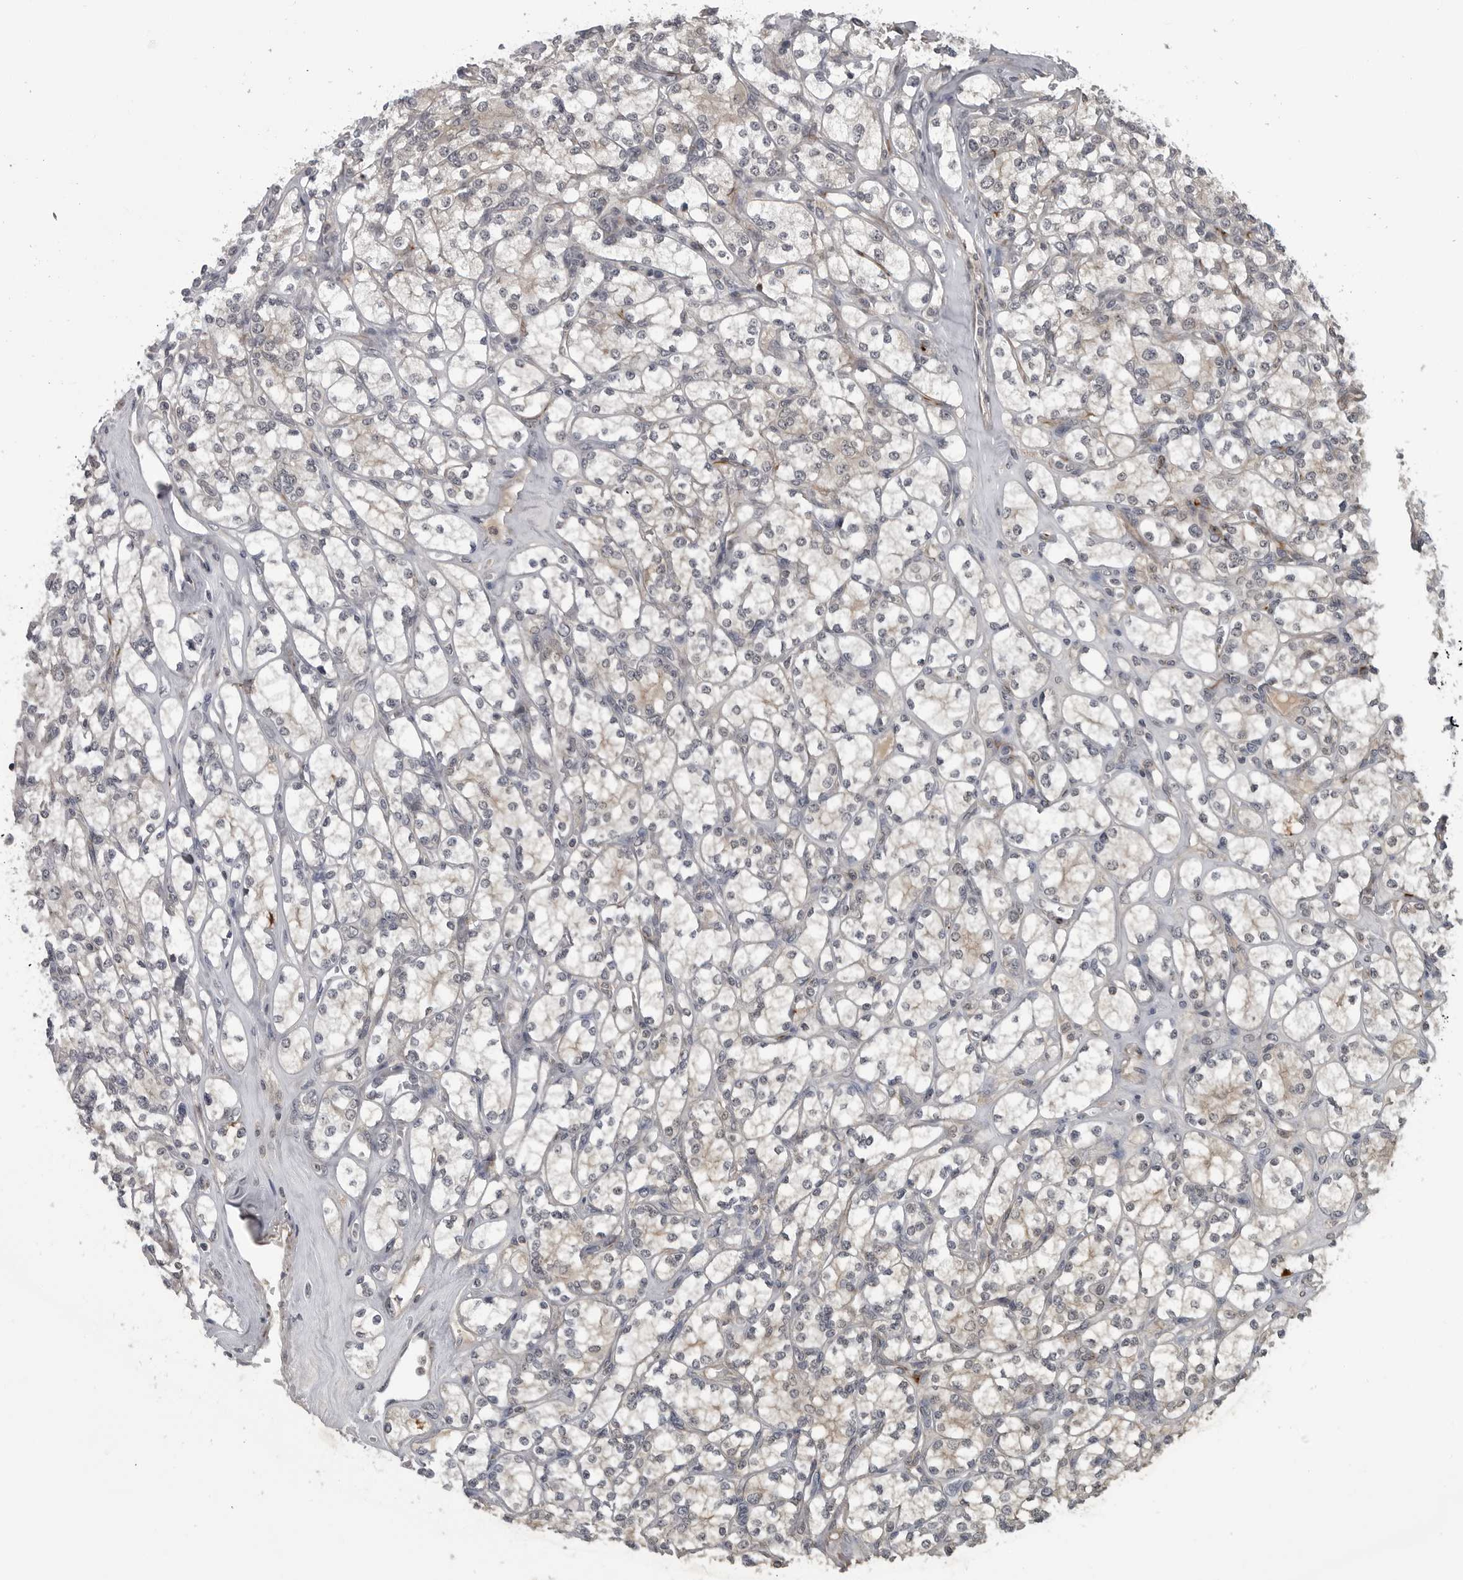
{"staining": {"intensity": "weak", "quantity": "<25%", "location": "cytoplasmic/membranous"}, "tissue": "renal cancer", "cell_type": "Tumor cells", "image_type": "cancer", "snomed": [{"axis": "morphology", "description": "Adenocarcinoma, NOS"}, {"axis": "topography", "description": "Kidney"}], "caption": "This is a micrograph of immunohistochemistry staining of renal adenocarcinoma, which shows no staining in tumor cells.", "gene": "FAAP100", "patient": {"sex": "male", "age": 77}}